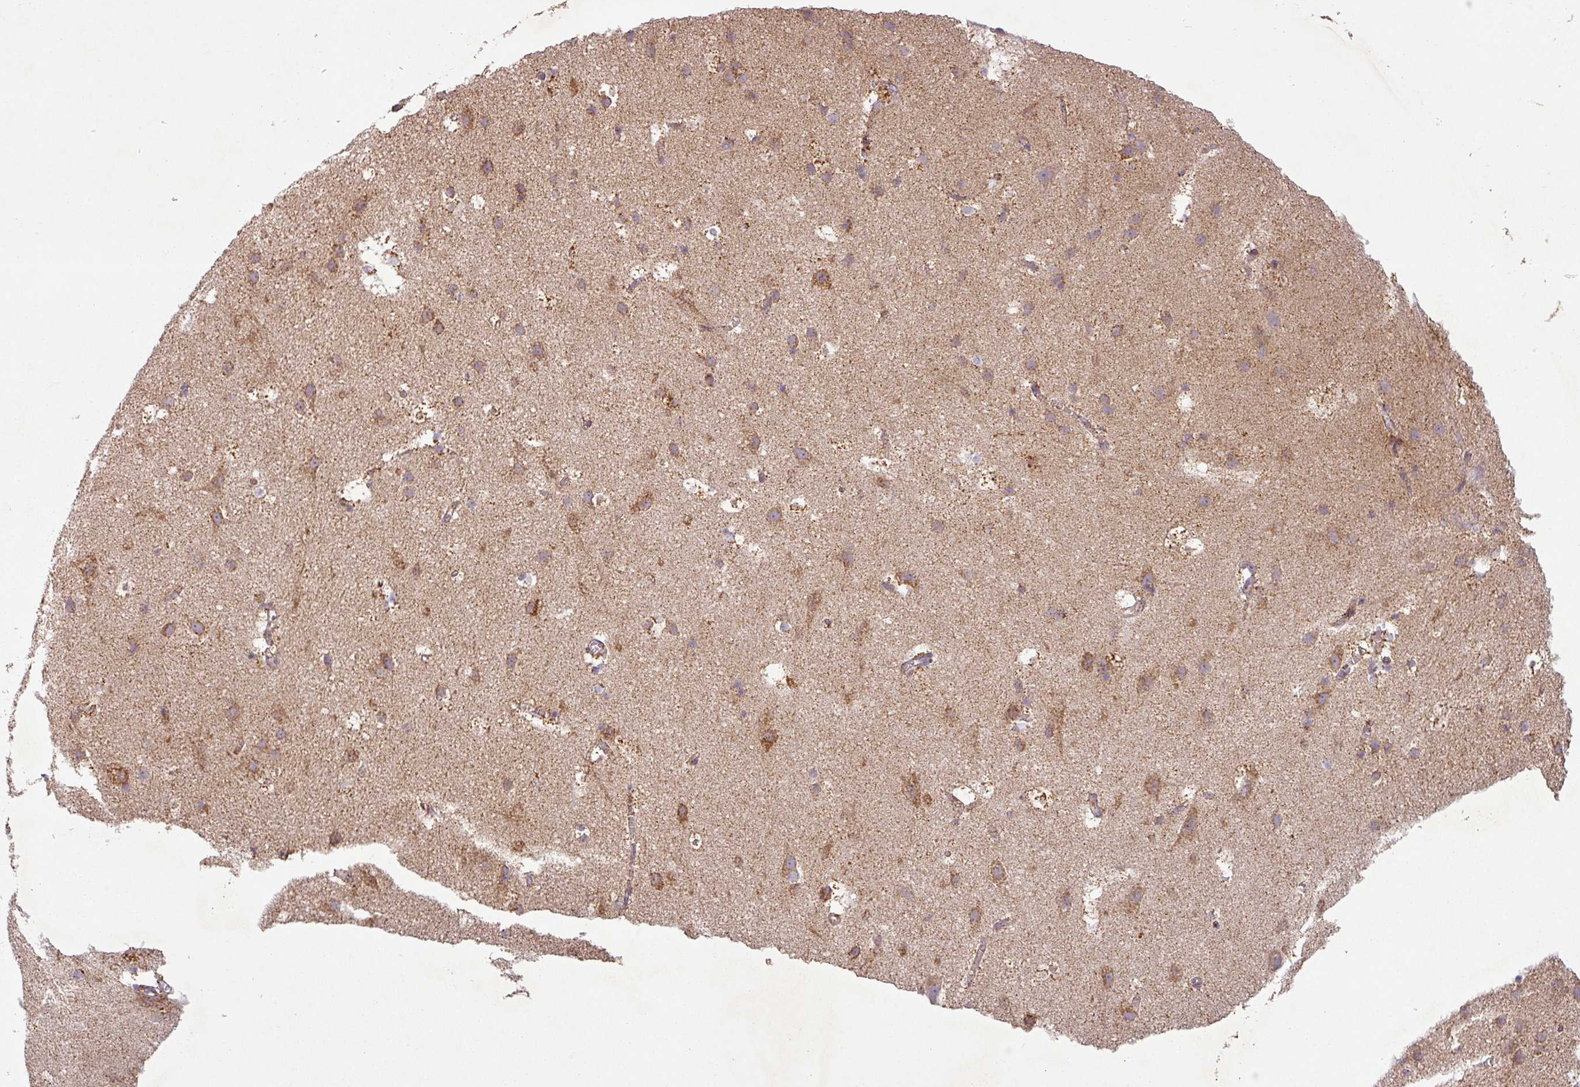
{"staining": {"intensity": "moderate", "quantity": "25%-75%", "location": "cytoplasmic/membranous"}, "tissue": "cerebral cortex", "cell_type": "Endothelial cells", "image_type": "normal", "snomed": [{"axis": "morphology", "description": "Normal tissue, NOS"}, {"axis": "topography", "description": "Cerebral cortex"}], "caption": "This micrograph reveals IHC staining of normal cerebral cortex, with medium moderate cytoplasmic/membranous staining in about 25%-75% of endothelial cells.", "gene": "GPD2", "patient": {"sex": "male", "age": 54}}